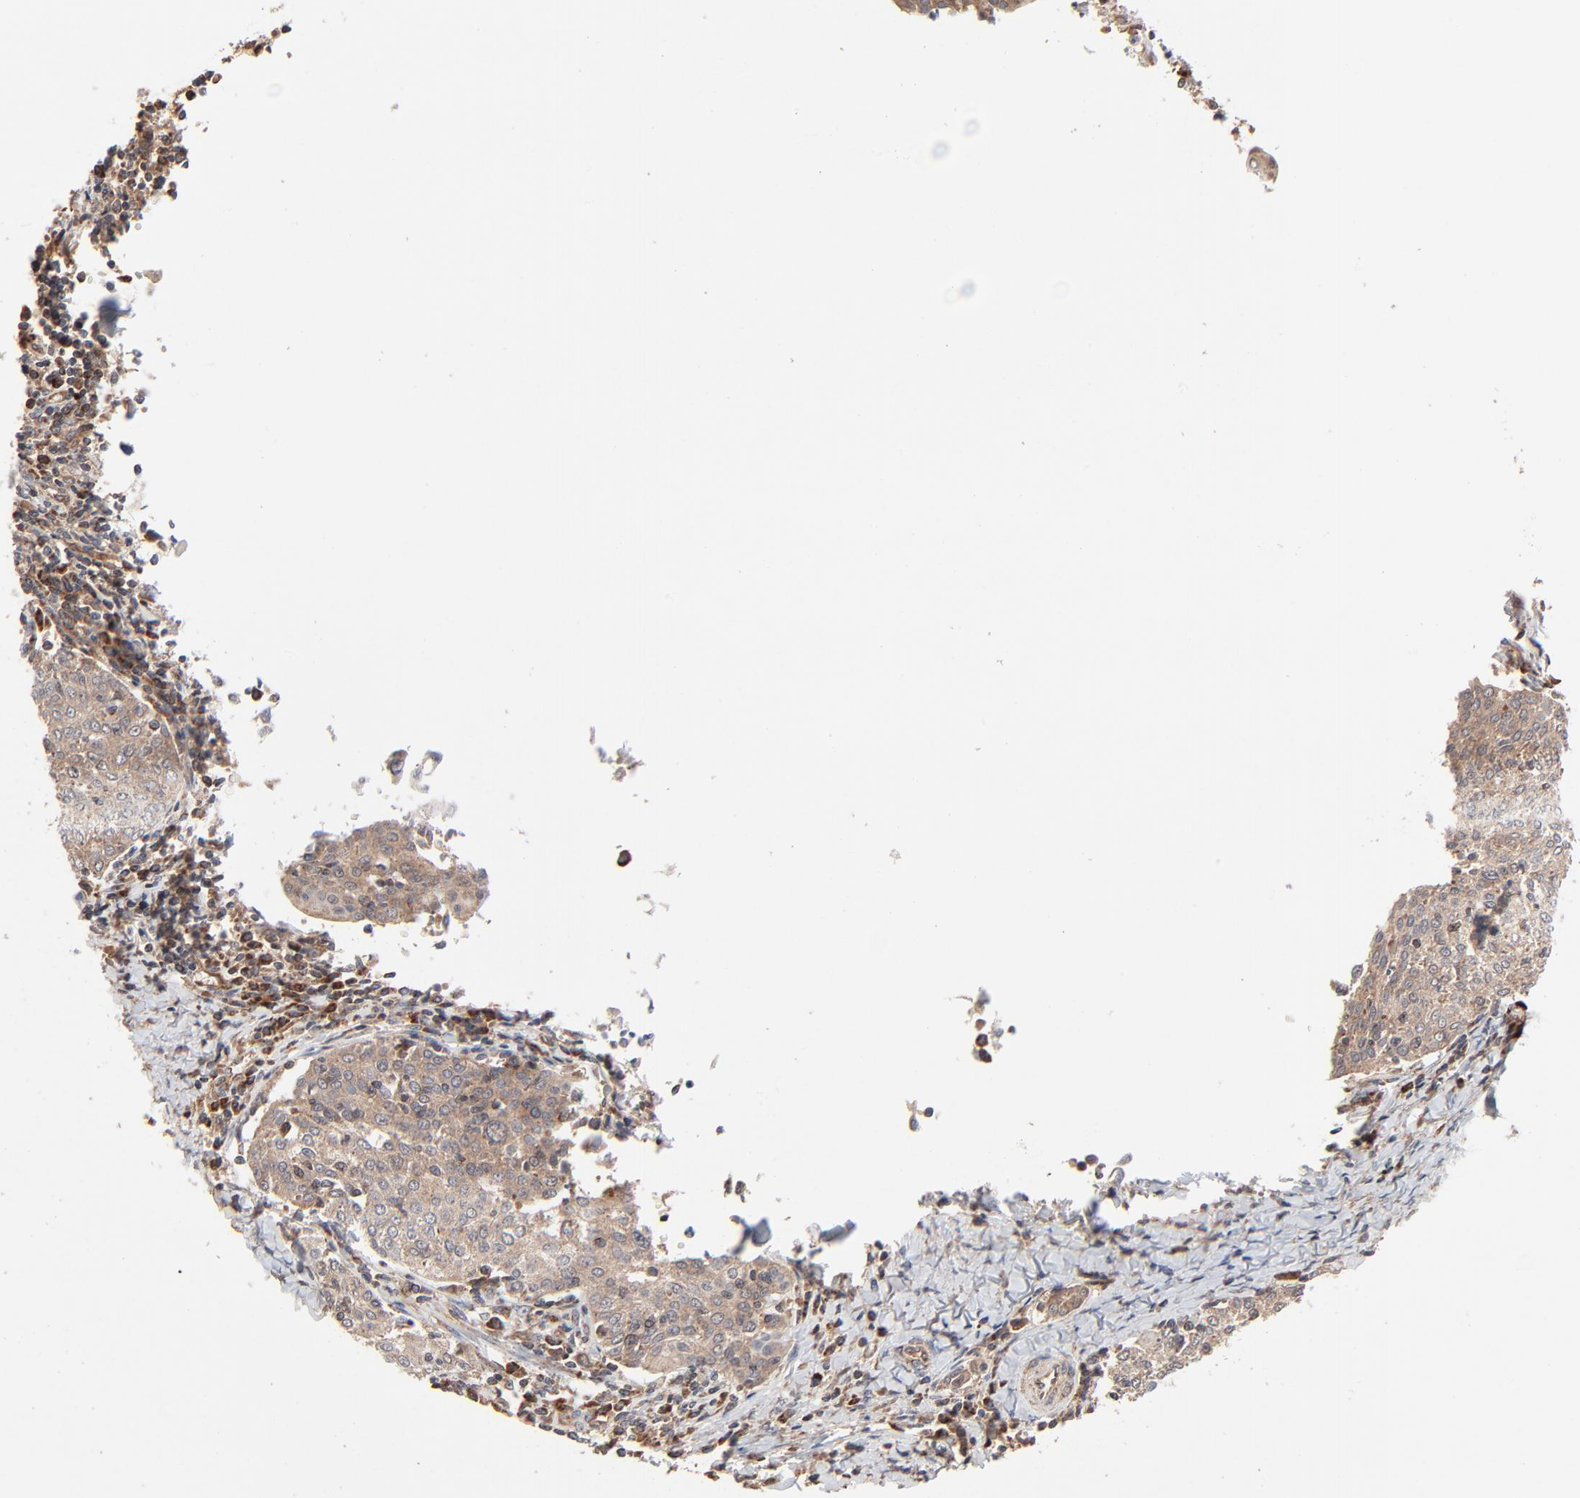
{"staining": {"intensity": "moderate", "quantity": ">75%", "location": "cytoplasmic/membranous"}, "tissue": "cervical cancer", "cell_type": "Tumor cells", "image_type": "cancer", "snomed": [{"axis": "morphology", "description": "Squamous cell carcinoma, NOS"}, {"axis": "topography", "description": "Cervix"}], "caption": "Immunohistochemical staining of human cervical cancer exhibits medium levels of moderate cytoplasmic/membranous staining in approximately >75% of tumor cells. (brown staining indicates protein expression, while blue staining denotes nuclei).", "gene": "ABLIM3", "patient": {"sex": "female", "age": 40}}